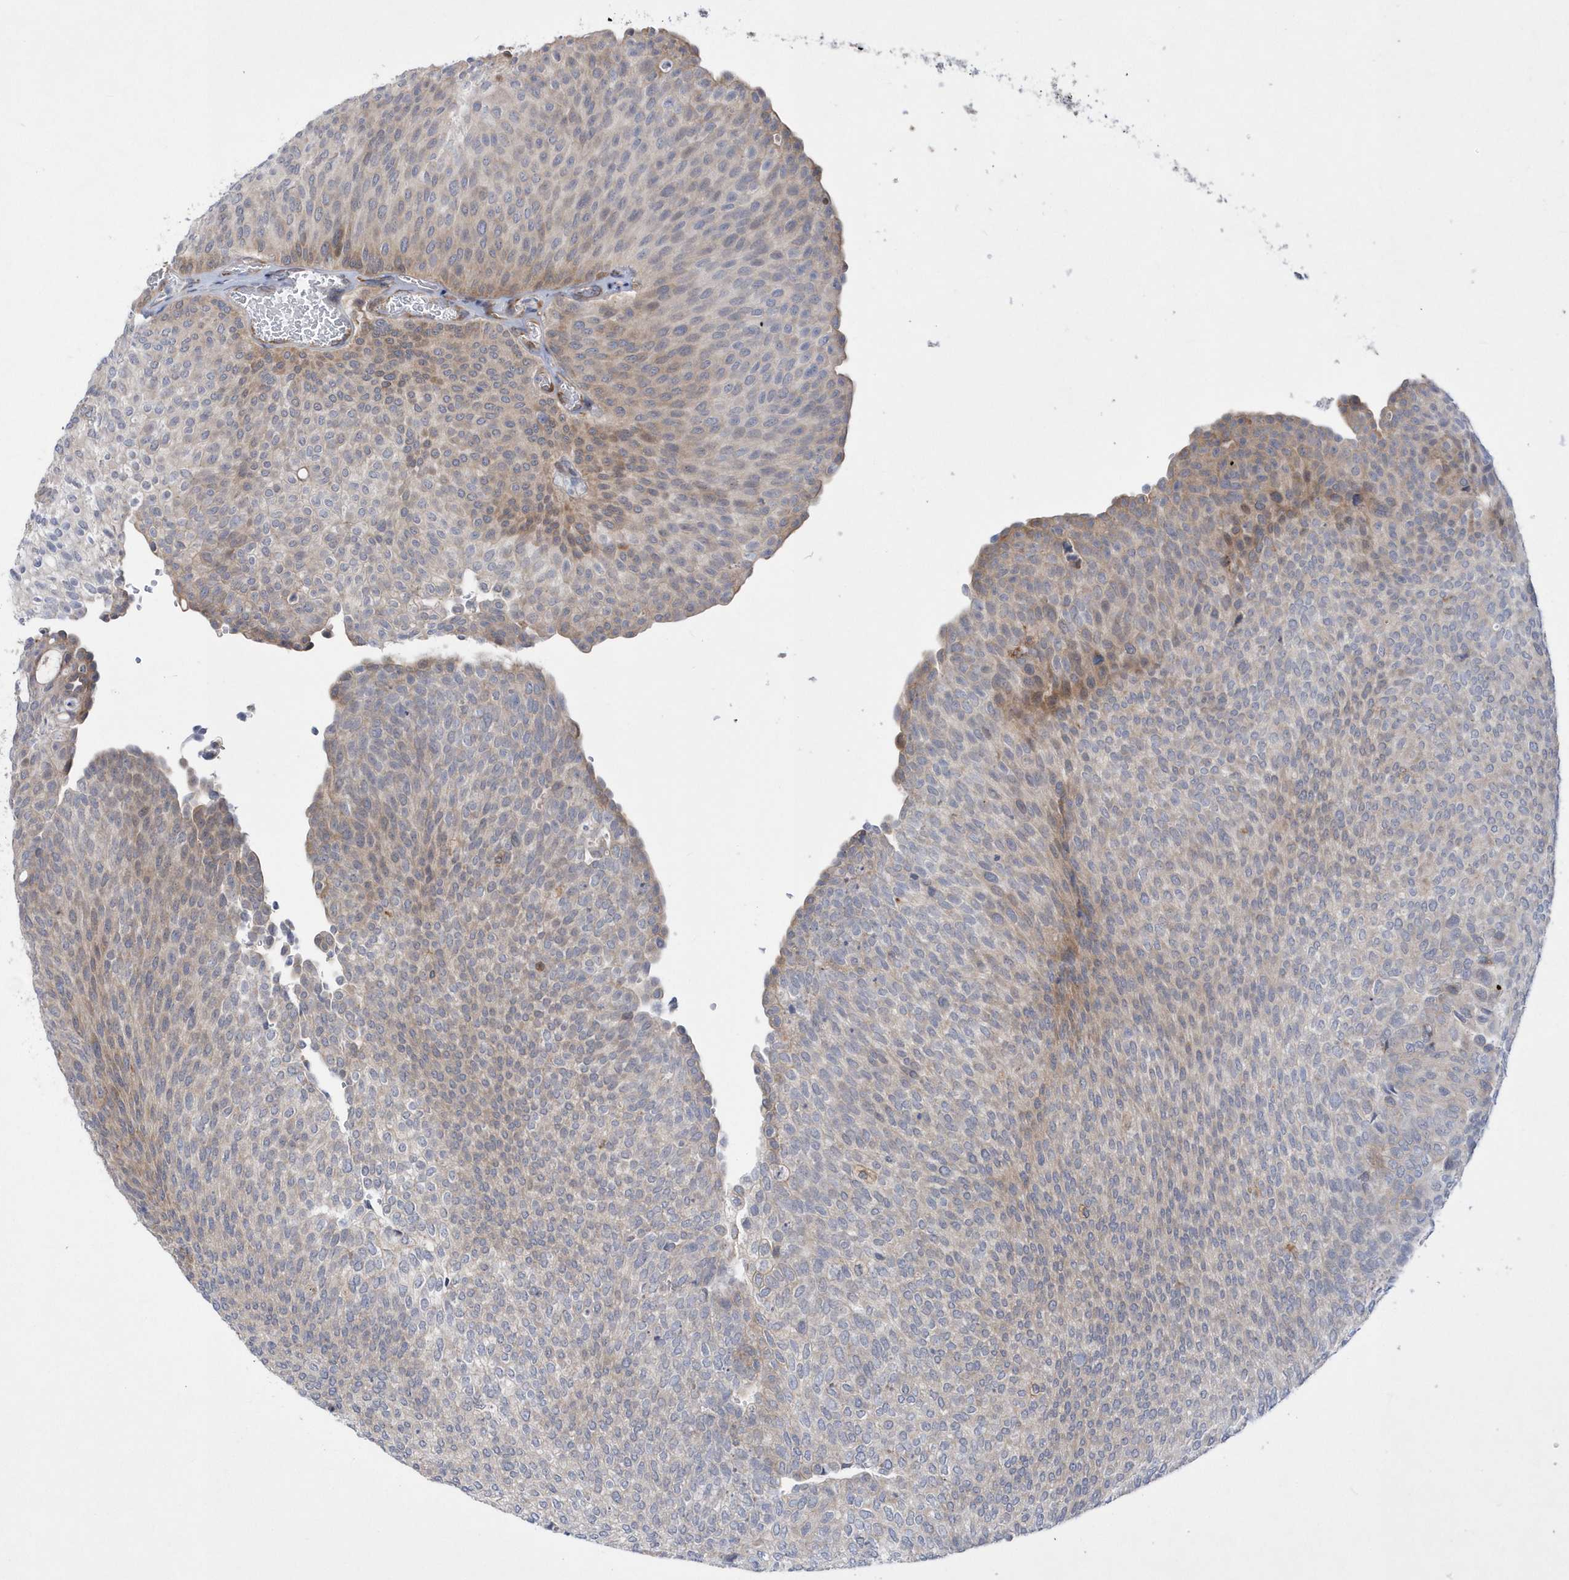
{"staining": {"intensity": "moderate", "quantity": "<25%", "location": "cytoplasmic/membranous"}, "tissue": "urothelial cancer", "cell_type": "Tumor cells", "image_type": "cancer", "snomed": [{"axis": "morphology", "description": "Urothelial carcinoma, Low grade"}, {"axis": "topography", "description": "Urinary bladder"}], "caption": "A photomicrograph showing moderate cytoplasmic/membranous staining in approximately <25% of tumor cells in urothelial cancer, as visualized by brown immunohistochemical staining.", "gene": "MED31", "patient": {"sex": "female", "age": 79}}